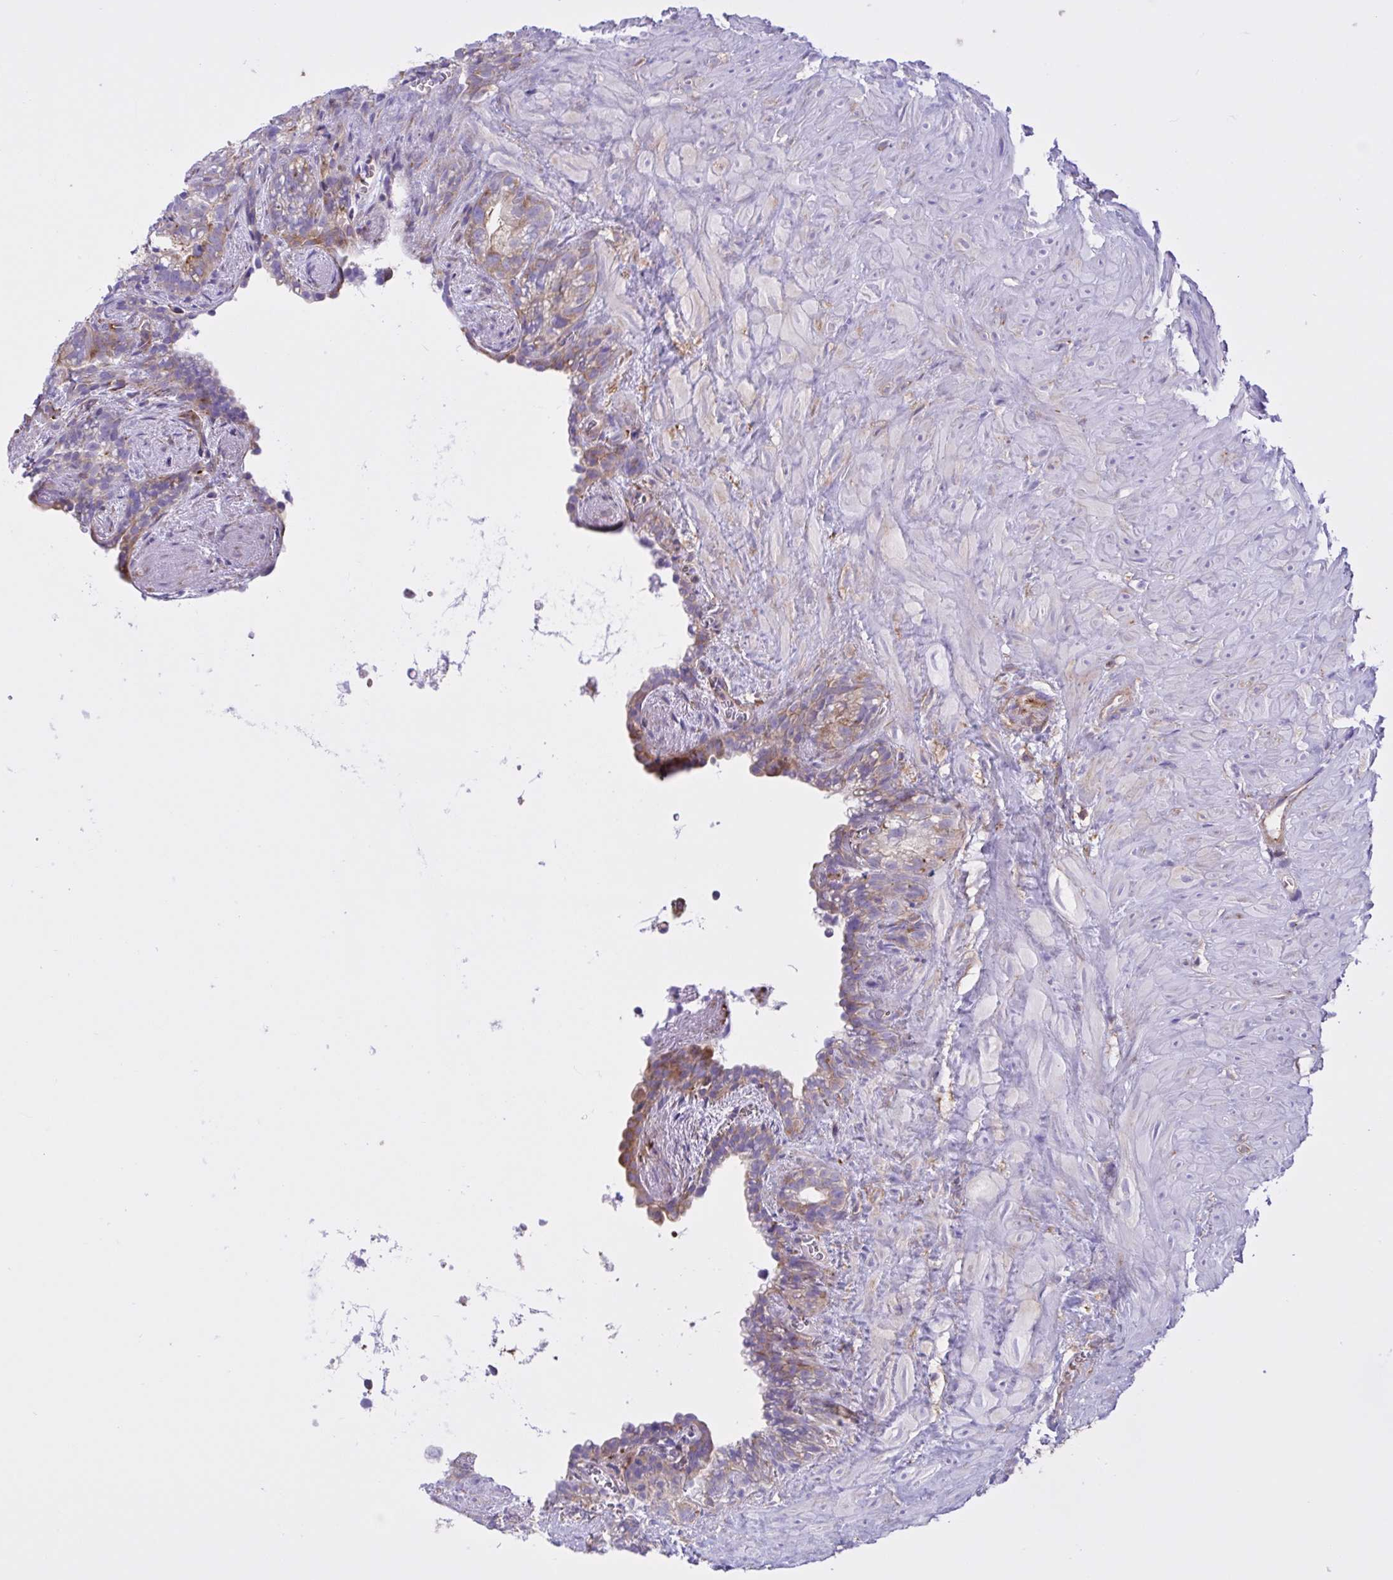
{"staining": {"intensity": "moderate", "quantity": "<25%", "location": "cytoplasmic/membranous"}, "tissue": "seminal vesicle", "cell_type": "Glandular cells", "image_type": "normal", "snomed": [{"axis": "morphology", "description": "Normal tissue, NOS"}, {"axis": "topography", "description": "Seminal veicle"}], "caption": "Unremarkable seminal vesicle displays moderate cytoplasmic/membranous staining in about <25% of glandular cells.", "gene": "OR51M1", "patient": {"sex": "male", "age": 76}}